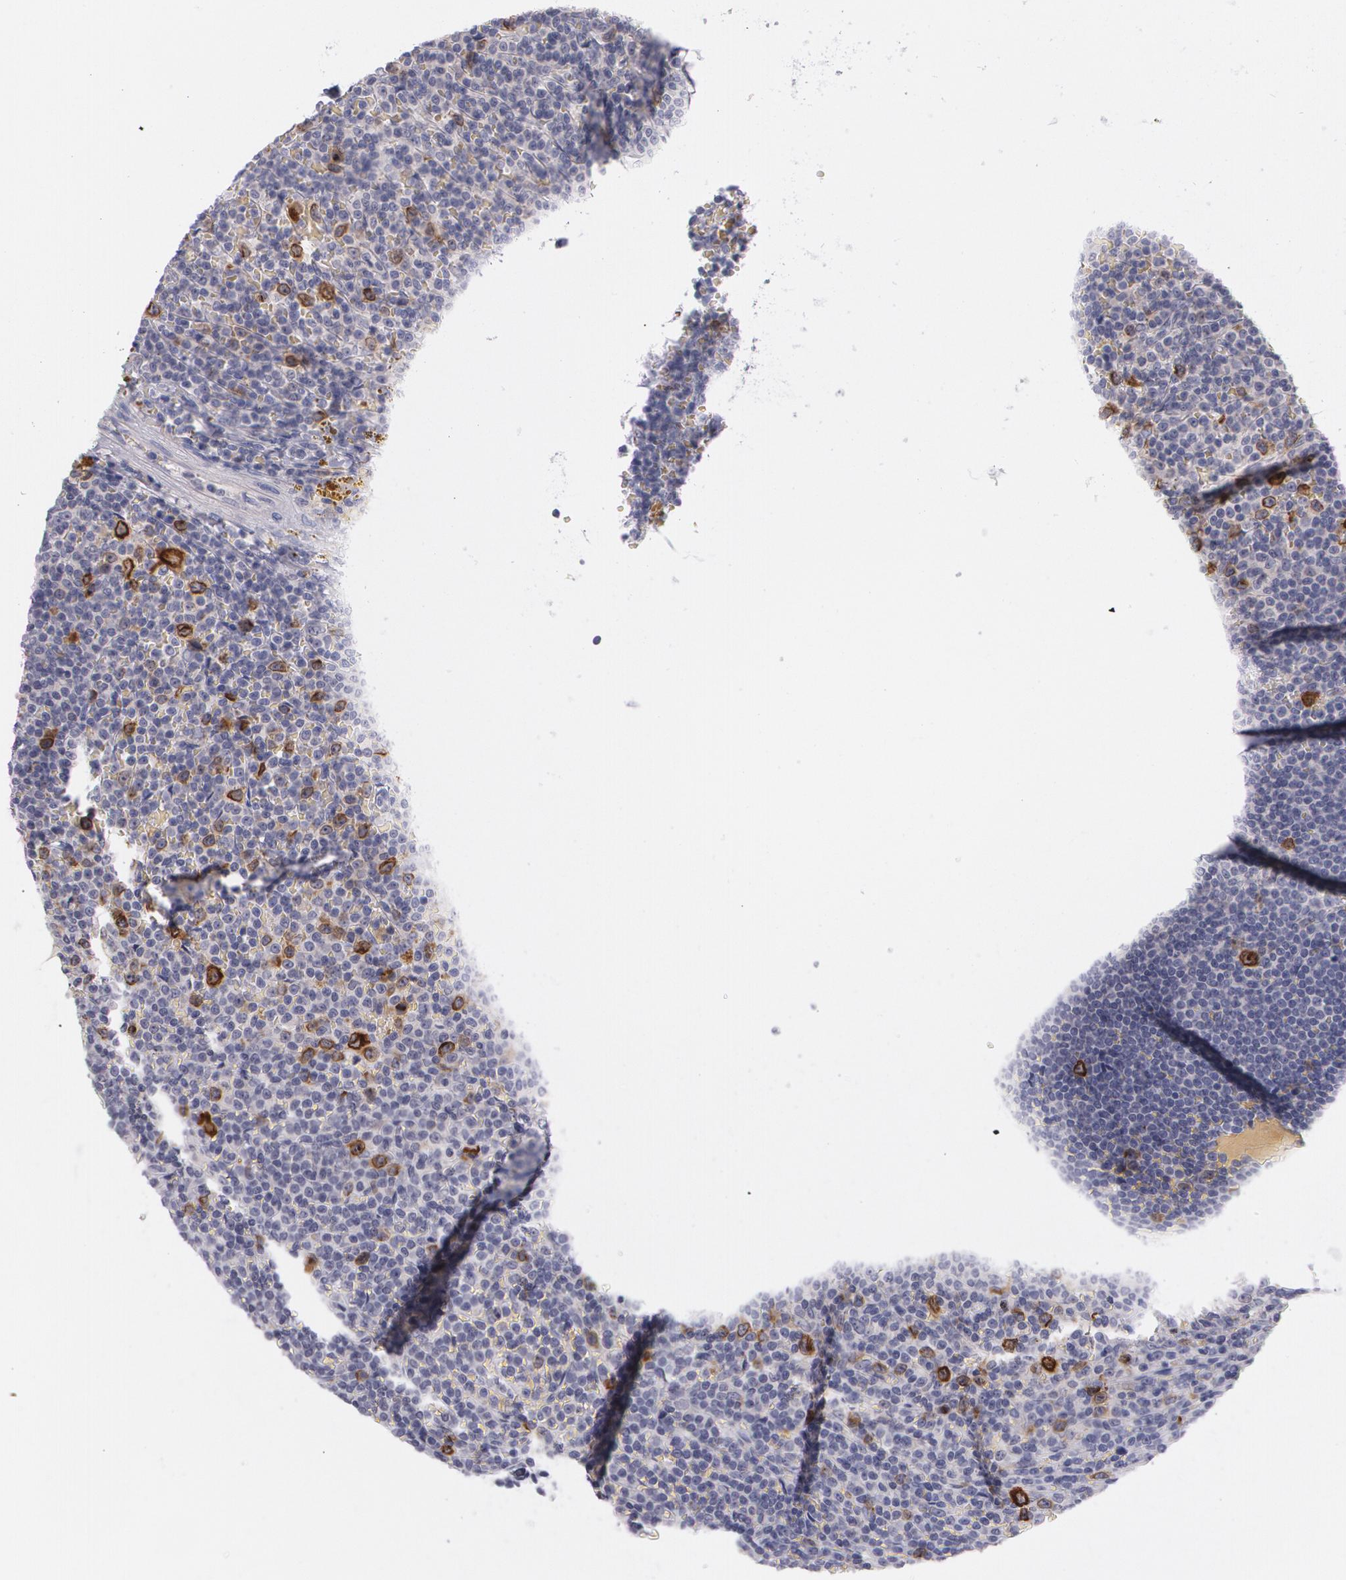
{"staining": {"intensity": "moderate", "quantity": "<25%", "location": "cytoplasmic/membranous"}, "tissue": "lymphoma", "cell_type": "Tumor cells", "image_type": "cancer", "snomed": [{"axis": "morphology", "description": "Malignant lymphoma, non-Hodgkin's type, Low grade"}, {"axis": "topography", "description": "Spleen"}], "caption": "Immunohistochemistry histopathology image of neoplastic tissue: human low-grade malignant lymphoma, non-Hodgkin's type stained using immunohistochemistry exhibits low levels of moderate protein expression localized specifically in the cytoplasmic/membranous of tumor cells, appearing as a cytoplasmic/membranous brown color.", "gene": "HMMR", "patient": {"sex": "male", "age": 80}}